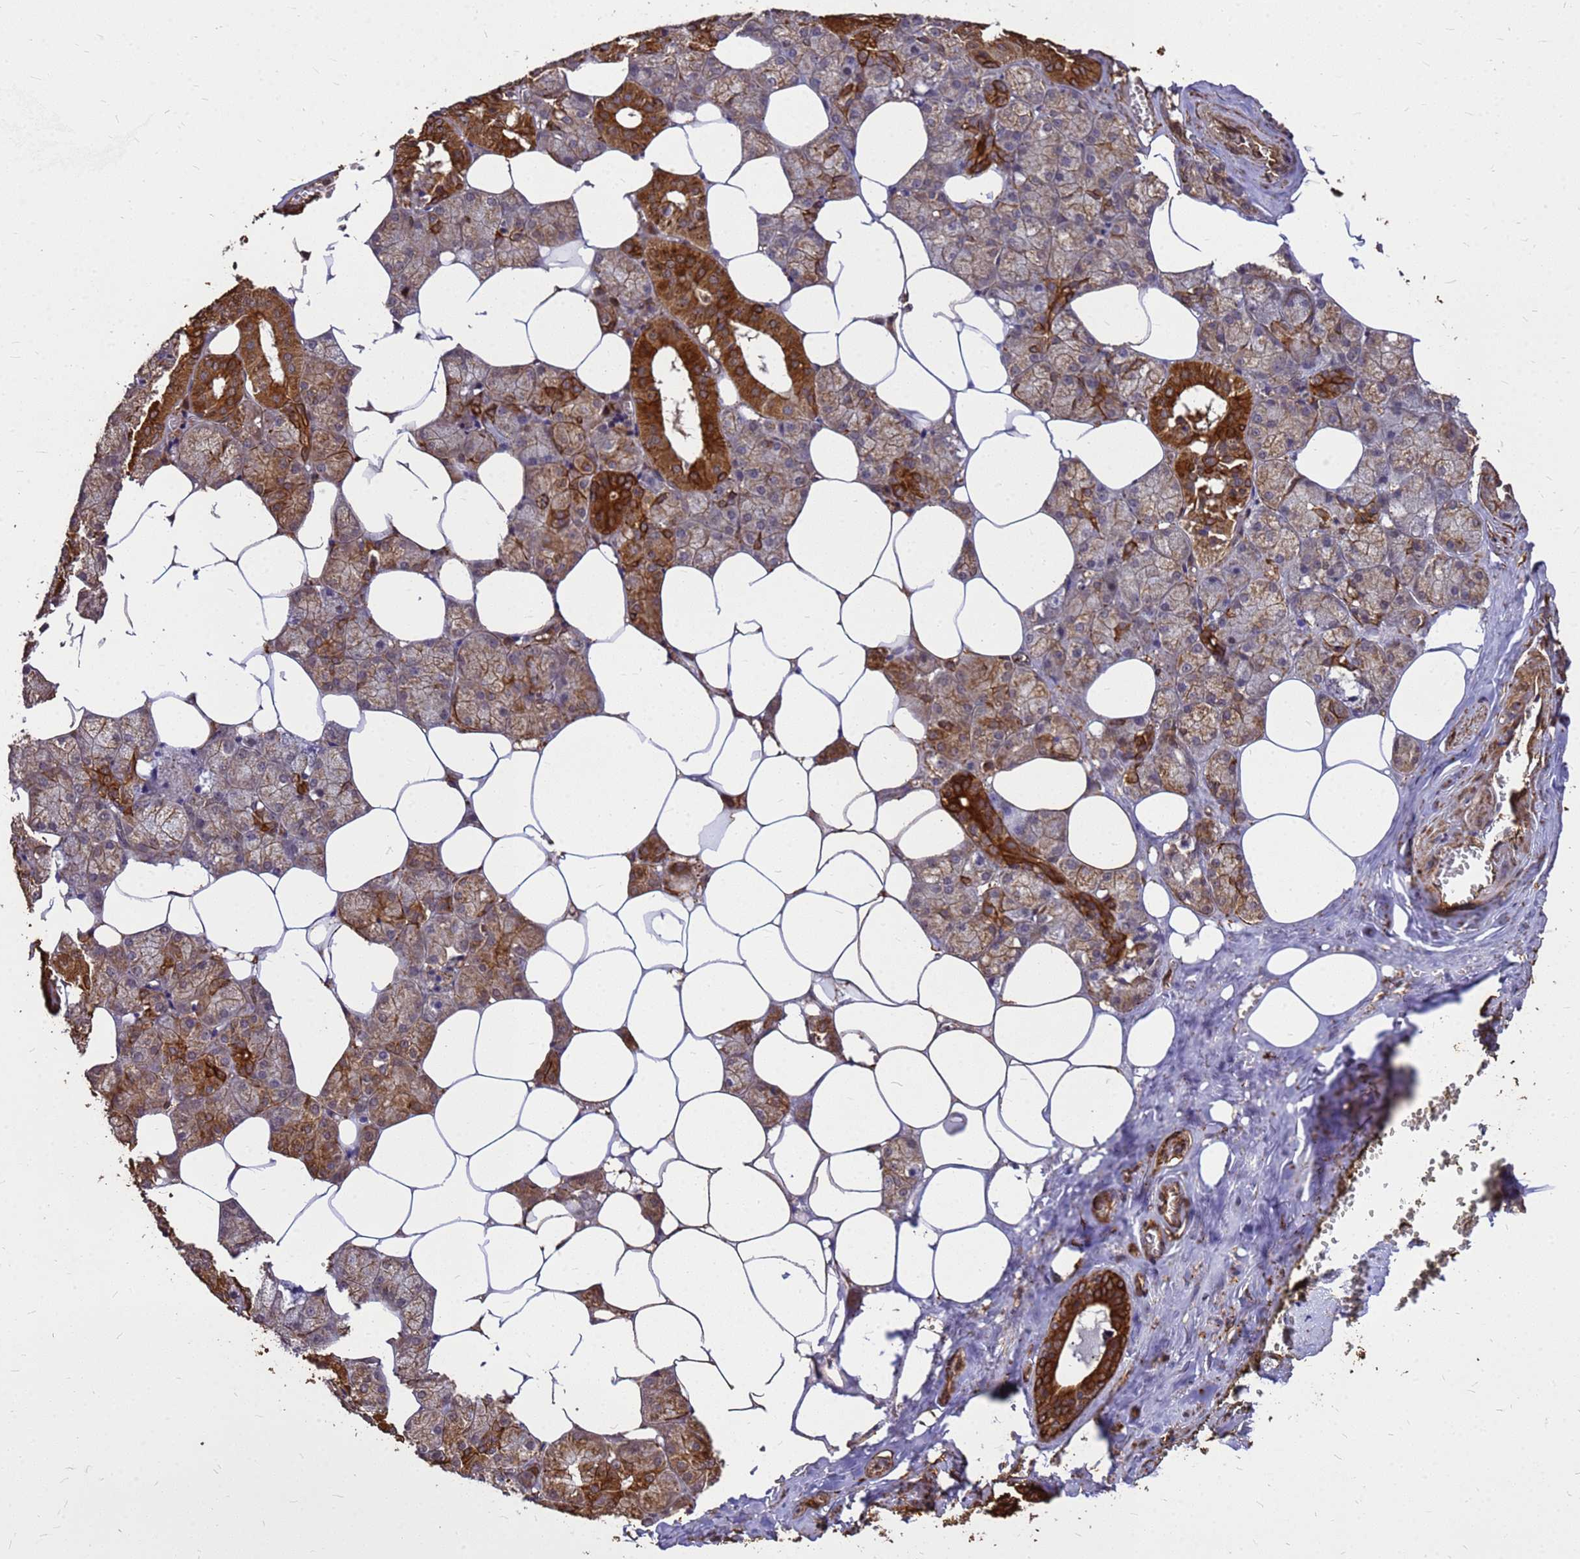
{"staining": {"intensity": "strong", "quantity": "25%-75%", "location": "cytoplasmic/membranous"}, "tissue": "salivary gland", "cell_type": "Glandular cells", "image_type": "normal", "snomed": [{"axis": "morphology", "description": "Normal tissue, NOS"}, {"axis": "topography", "description": "Salivary gland"}], "caption": "Strong cytoplasmic/membranous protein positivity is appreciated in approximately 25%-75% of glandular cells in salivary gland. Immunohistochemistry stains the protein in brown and the nuclei are stained blue.", "gene": "ZNF618", "patient": {"sex": "male", "age": 62}}